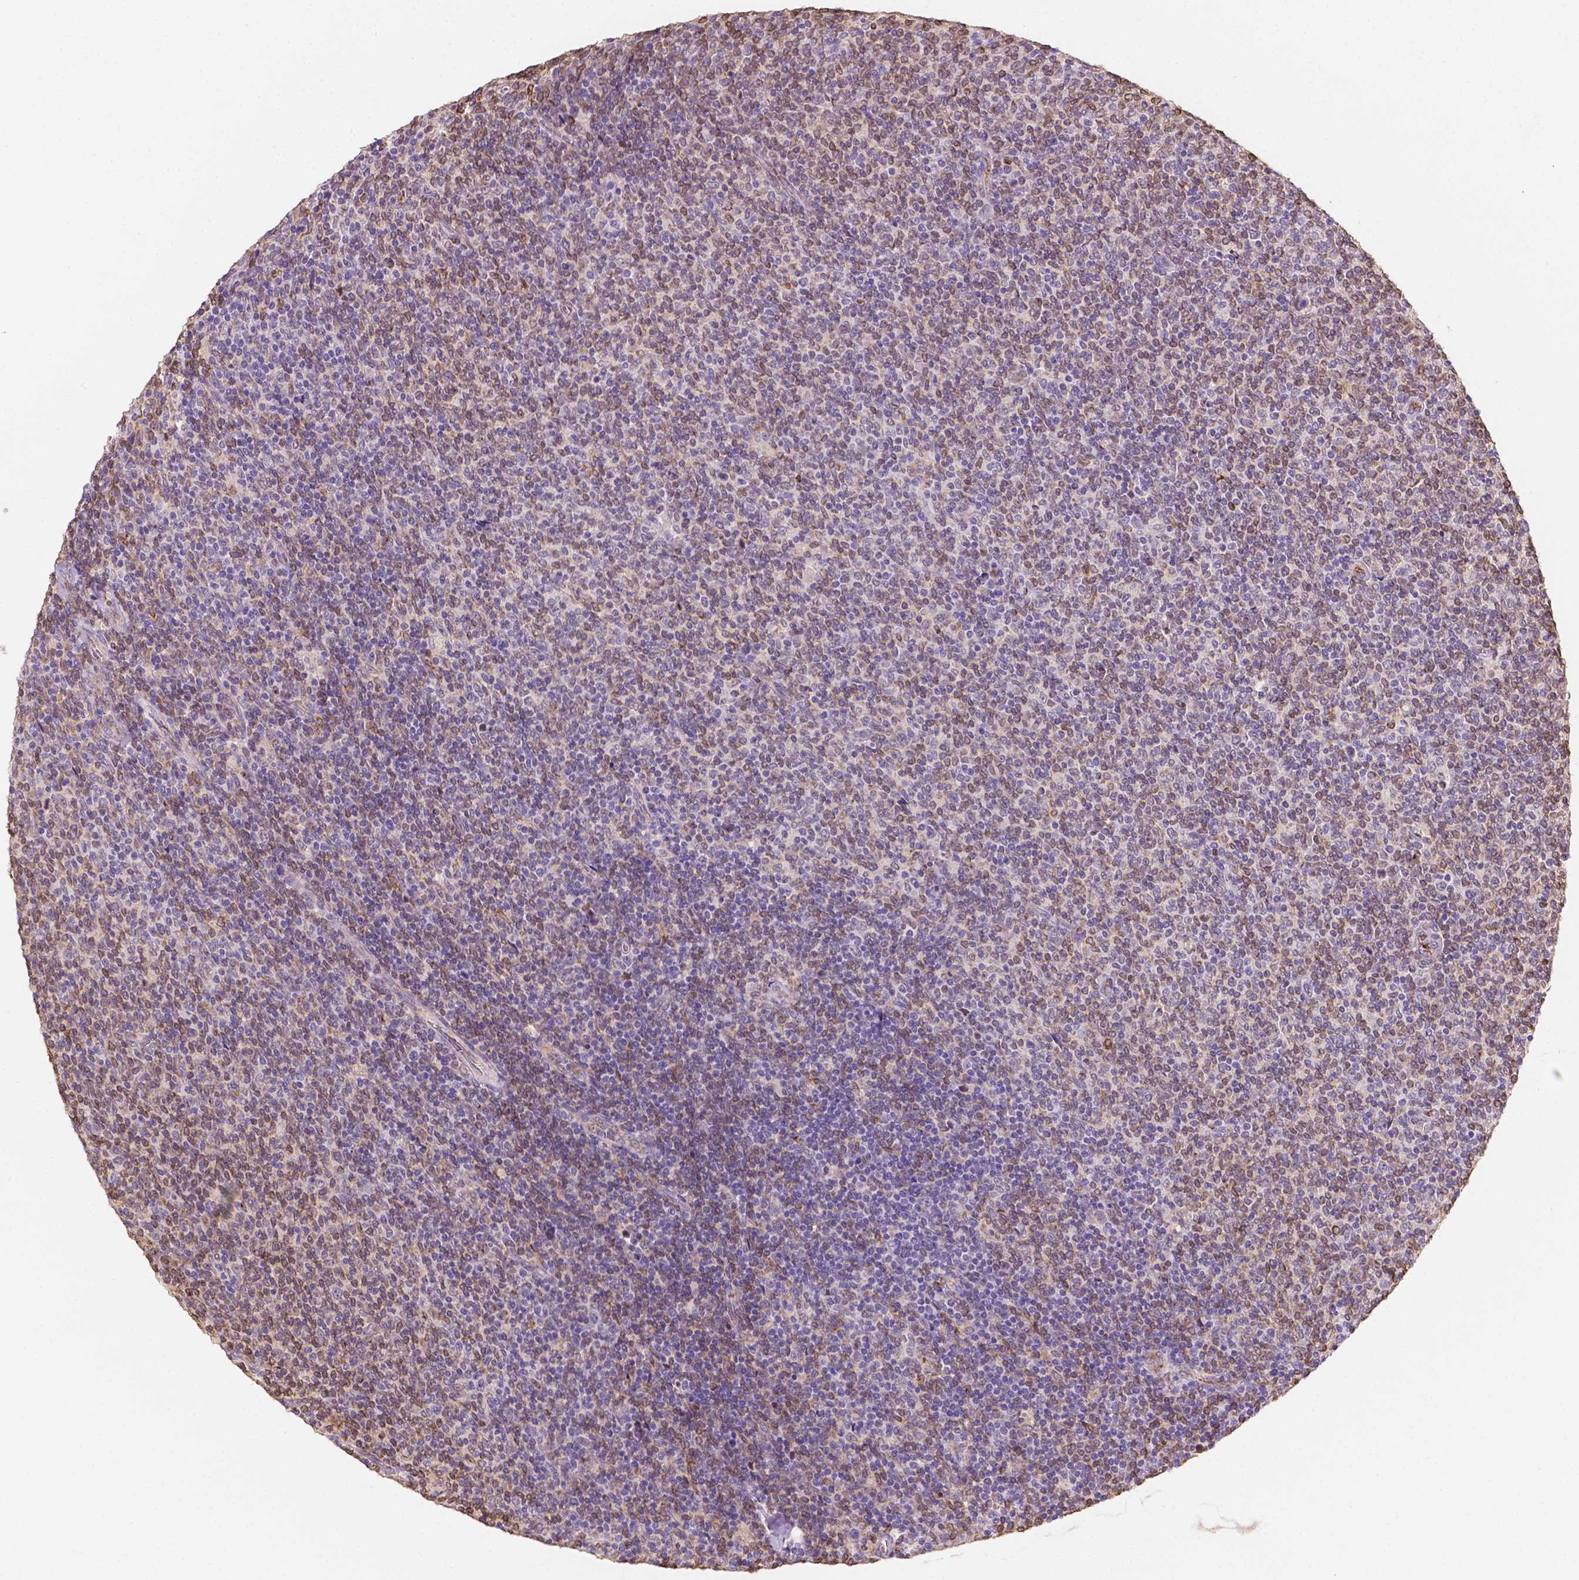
{"staining": {"intensity": "weak", "quantity": "25%-75%", "location": "cytoplasmic/membranous"}, "tissue": "lymphoma", "cell_type": "Tumor cells", "image_type": "cancer", "snomed": [{"axis": "morphology", "description": "Malignant lymphoma, non-Hodgkin's type, Low grade"}, {"axis": "topography", "description": "Lymph node"}], "caption": "An image of malignant lymphoma, non-Hodgkin's type (low-grade) stained for a protein reveals weak cytoplasmic/membranous brown staining in tumor cells. The staining is performed using DAB (3,3'-diaminobenzidine) brown chromogen to label protein expression. The nuclei are counter-stained blue using hematoxylin.", "gene": "SLC22A4", "patient": {"sex": "male", "age": 52}}